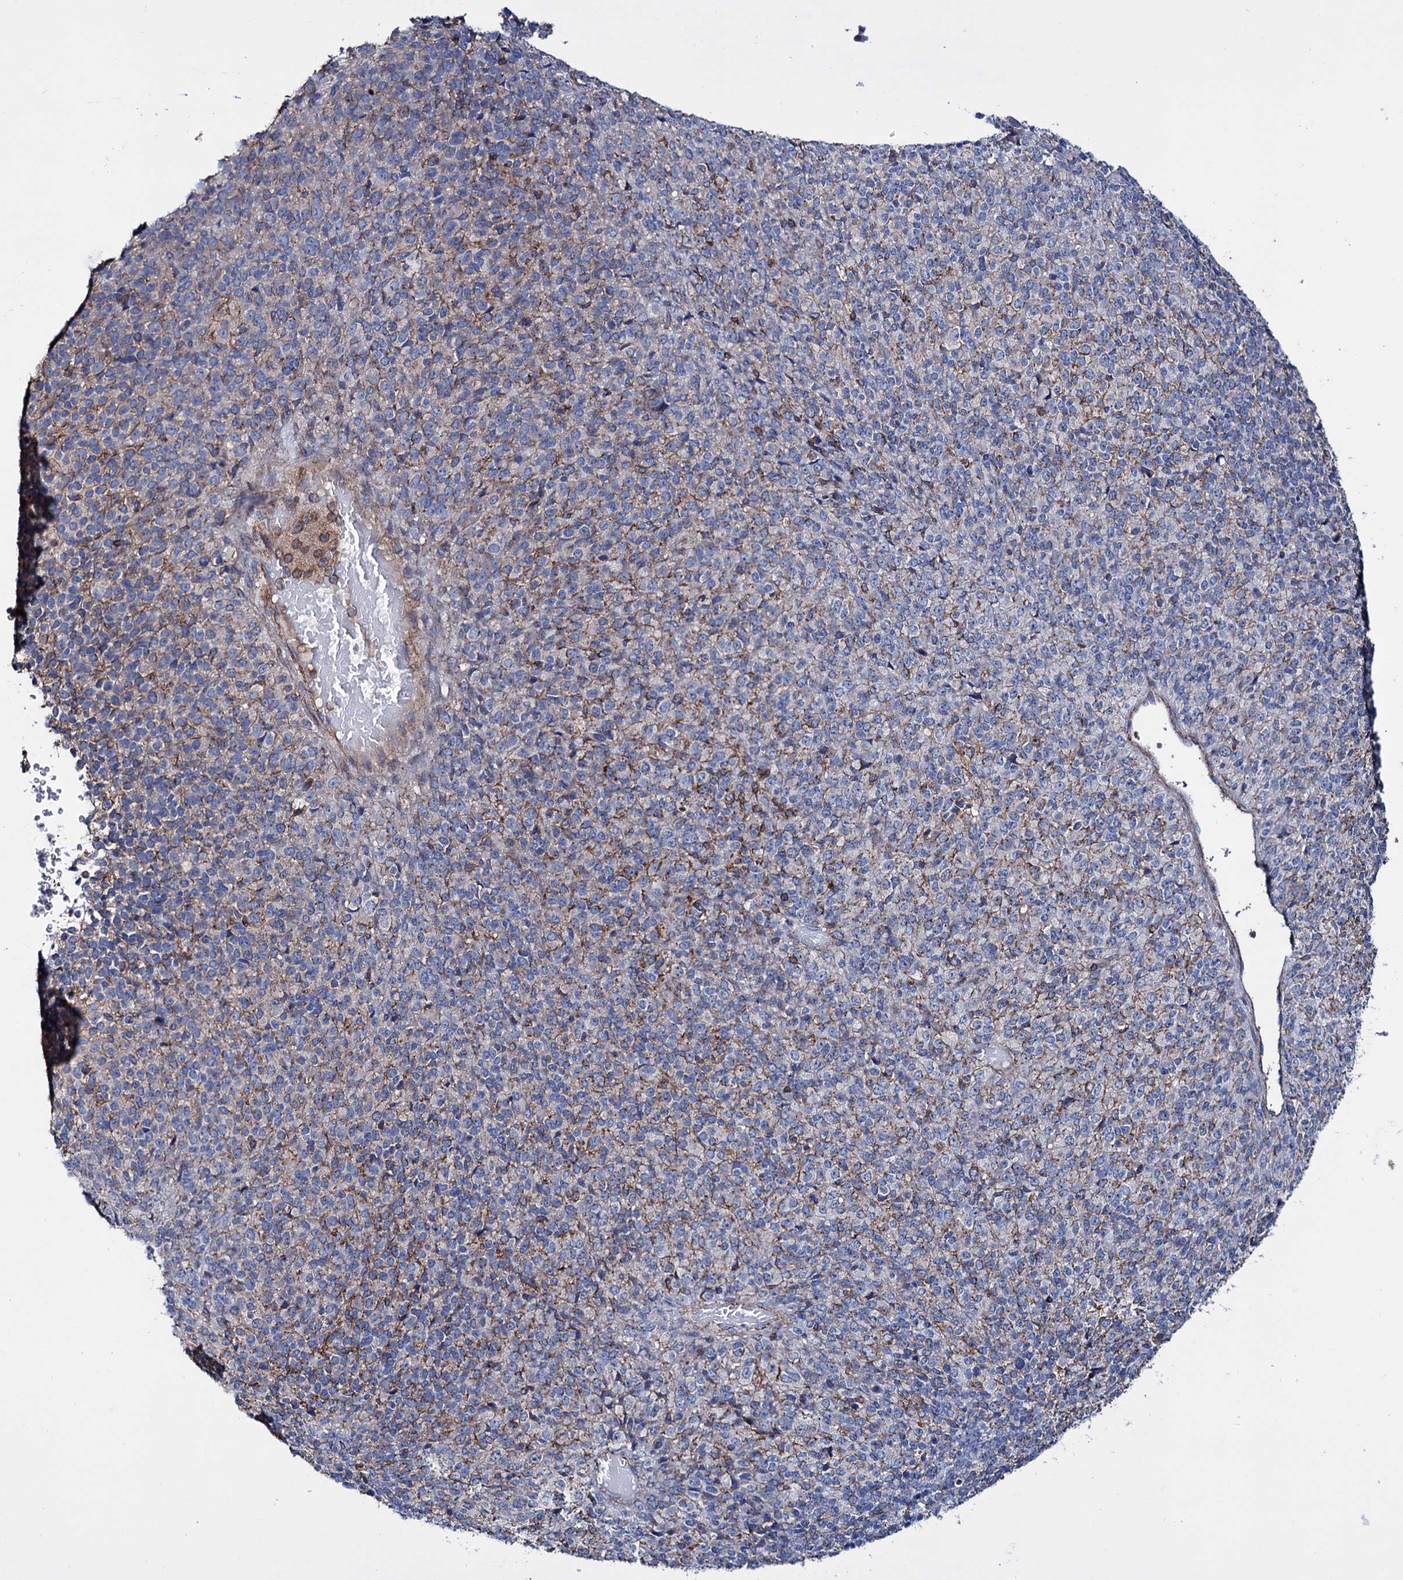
{"staining": {"intensity": "weak", "quantity": "<25%", "location": "cytoplasmic/membranous"}, "tissue": "melanoma", "cell_type": "Tumor cells", "image_type": "cancer", "snomed": [{"axis": "morphology", "description": "Malignant melanoma, Metastatic site"}, {"axis": "topography", "description": "Brain"}], "caption": "Malignant melanoma (metastatic site) was stained to show a protein in brown. There is no significant positivity in tumor cells.", "gene": "DEF6", "patient": {"sex": "female", "age": 56}}